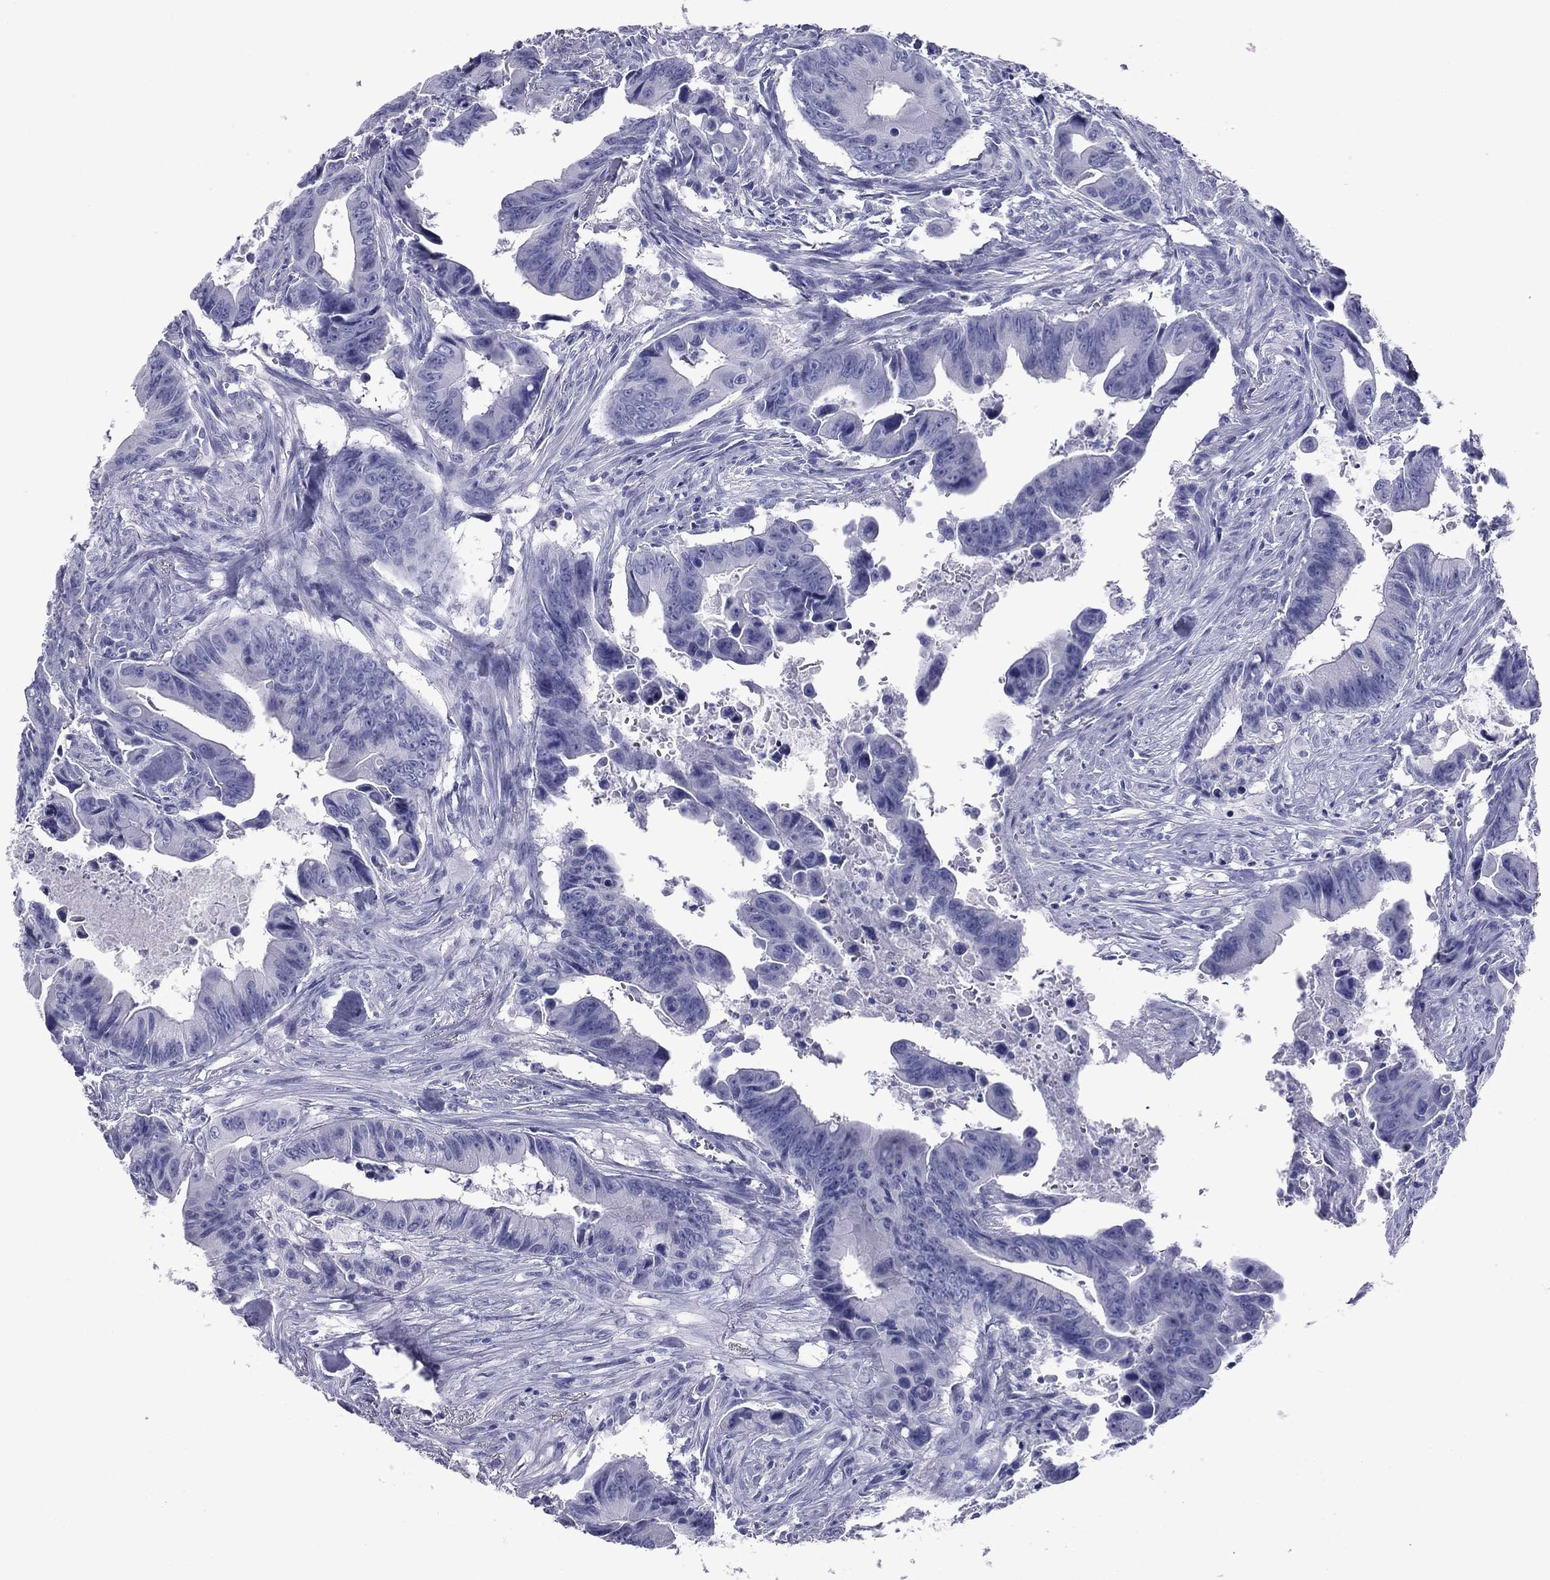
{"staining": {"intensity": "negative", "quantity": "none", "location": "none"}, "tissue": "colorectal cancer", "cell_type": "Tumor cells", "image_type": "cancer", "snomed": [{"axis": "morphology", "description": "Adenocarcinoma, NOS"}, {"axis": "topography", "description": "Colon"}], "caption": "Tumor cells are negative for protein expression in human adenocarcinoma (colorectal).", "gene": "NPPA", "patient": {"sex": "female", "age": 87}}